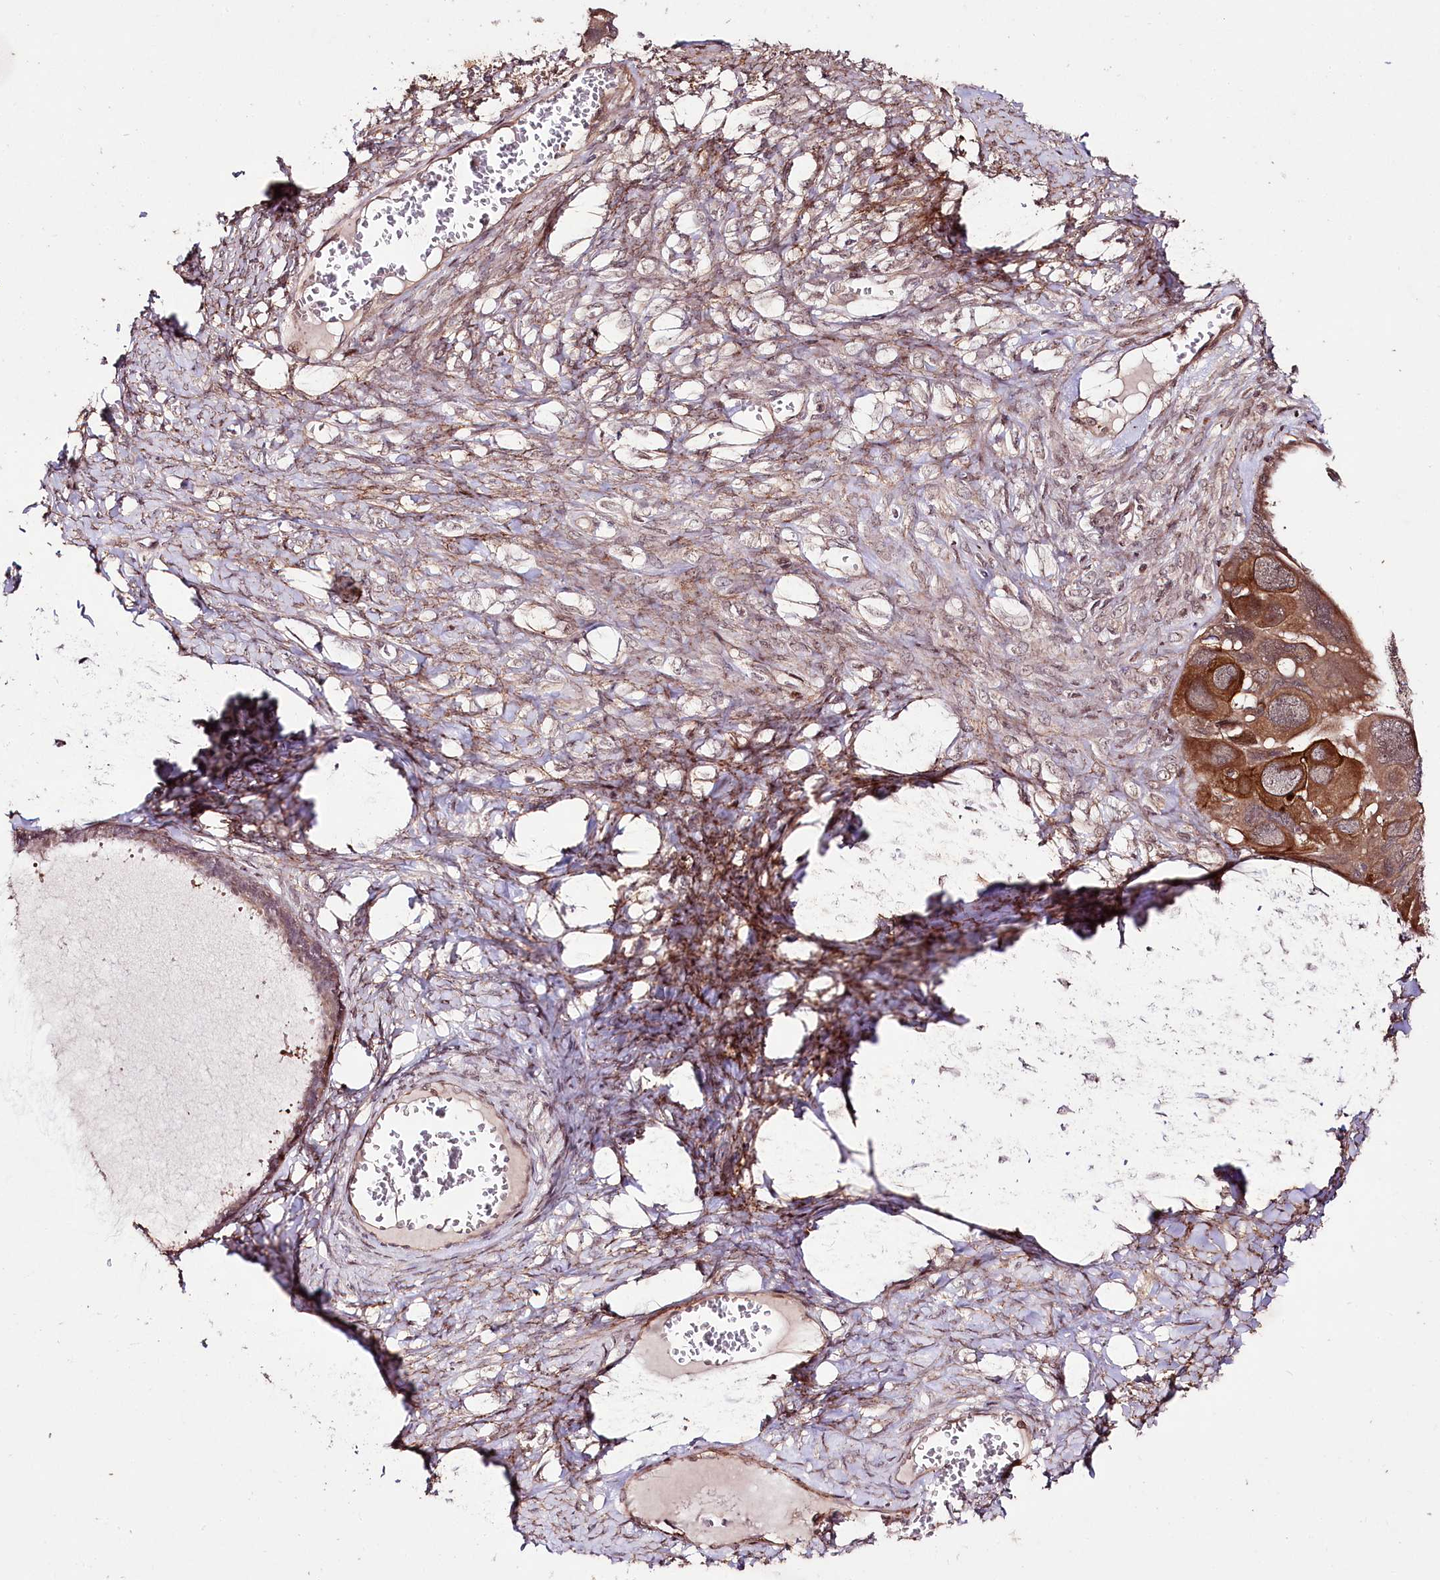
{"staining": {"intensity": "moderate", "quantity": "25%-75%", "location": "cytoplasmic/membranous"}, "tissue": "ovarian cancer", "cell_type": "Tumor cells", "image_type": "cancer", "snomed": [{"axis": "morphology", "description": "Cystadenocarcinoma, serous, NOS"}, {"axis": "topography", "description": "Ovary"}], "caption": "An immunohistochemistry (IHC) image of tumor tissue is shown. Protein staining in brown labels moderate cytoplasmic/membranous positivity in ovarian cancer within tumor cells.", "gene": "PHLDB1", "patient": {"sex": "female", "age": 79}}